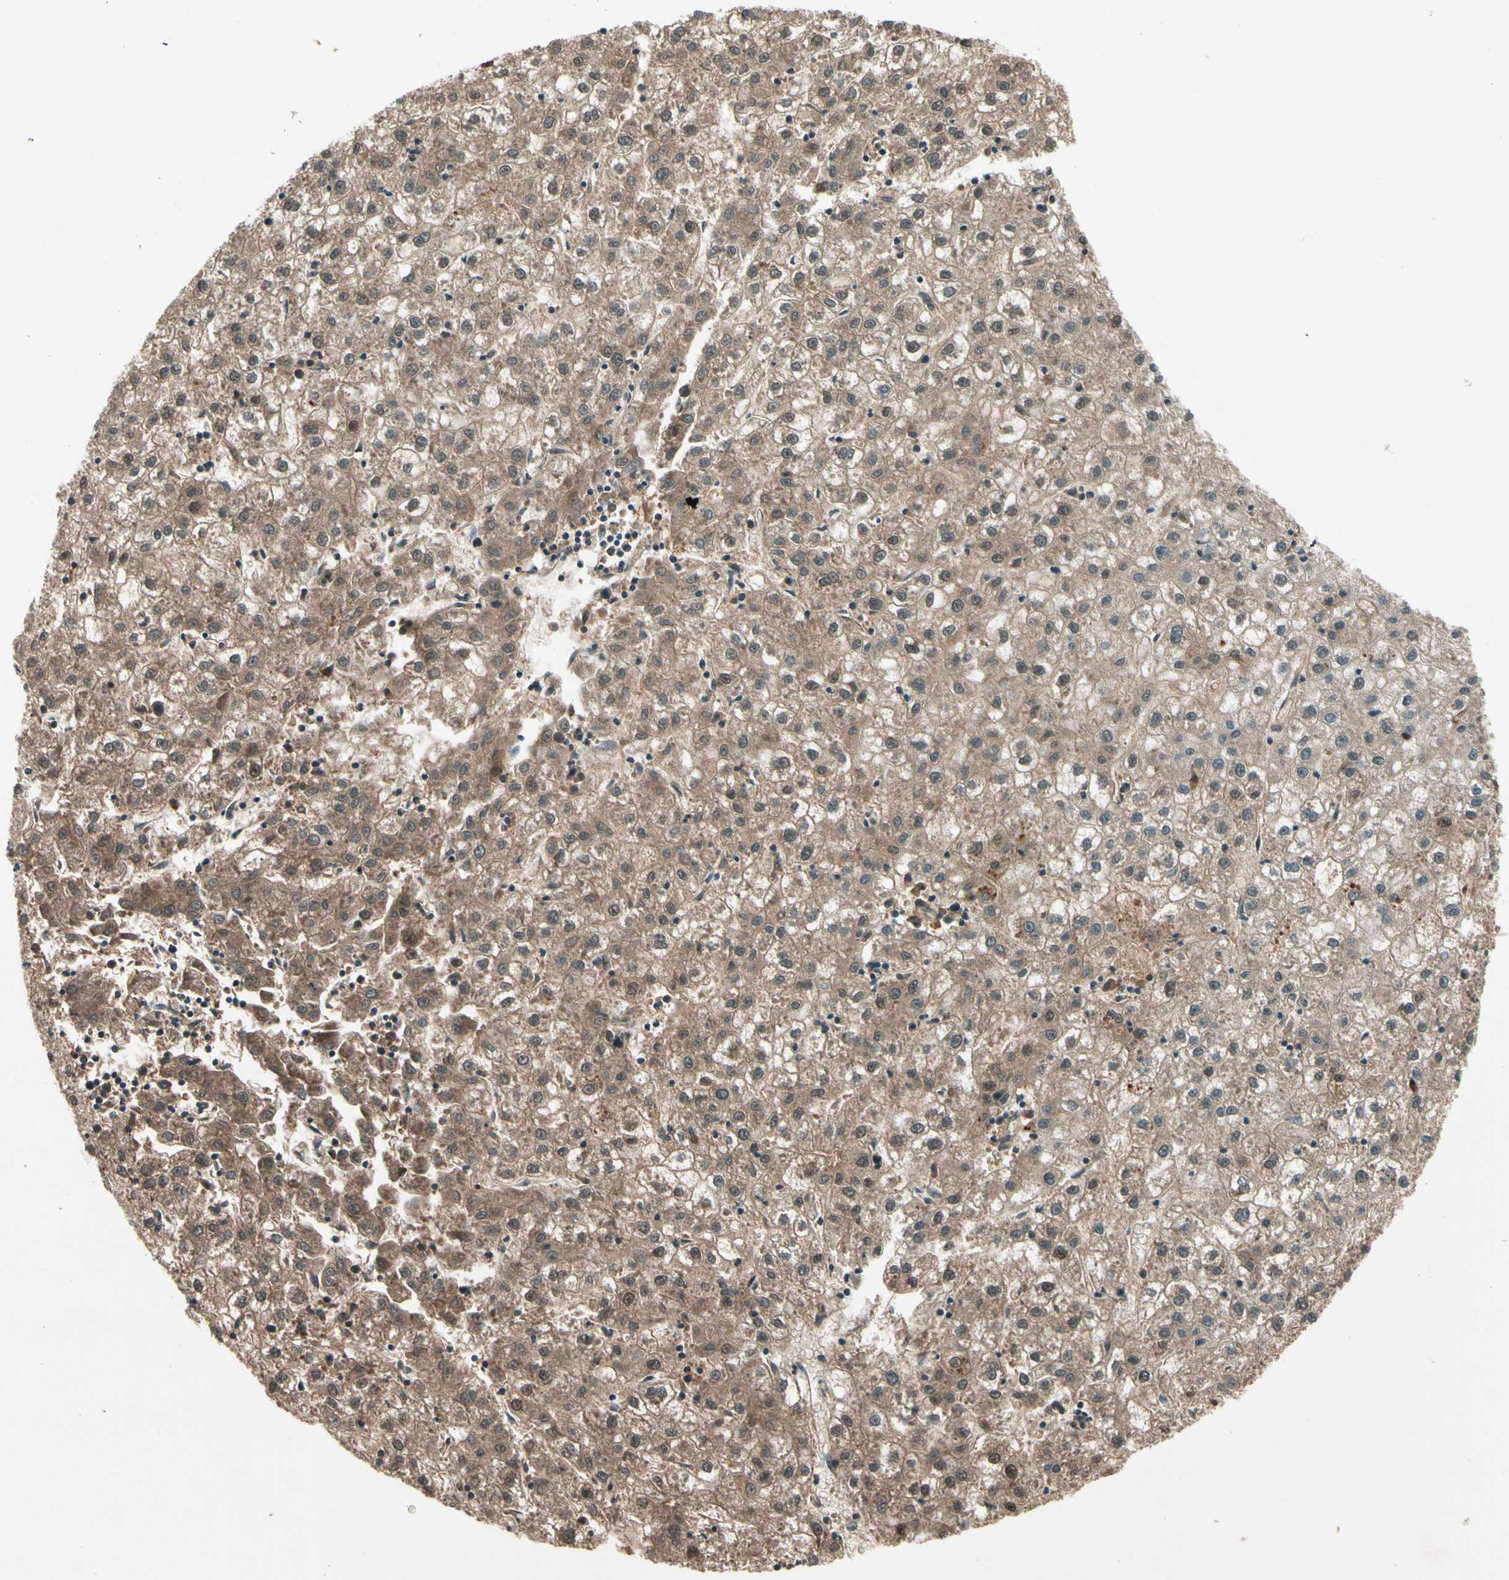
{"staining": {"intensity": "moderate", "quantity": ">75%", "location": "cytoplasmic/membranous,nuclear"}, "tissue": "liver cancer", "cell_type": "Tumor cells", "image_type": "cancer", "snomed": [{"axis": "morphology", "description": "Carcinoma, Hepatocellular, NOS"}, {"axis": "topography", "description": "Liver"}], "caption": "Immunohistochemistry (IHC) histopathology image of liver cancer (hepatocellular carcinoma) stained for a protein (brown), which shows medium levels of moderate cytoplasmic/membranous and nuclear positivity in about >75% of tumor cells.", "gene": "ACVR1C", "patient": {"sex": "male", "age": 72}}